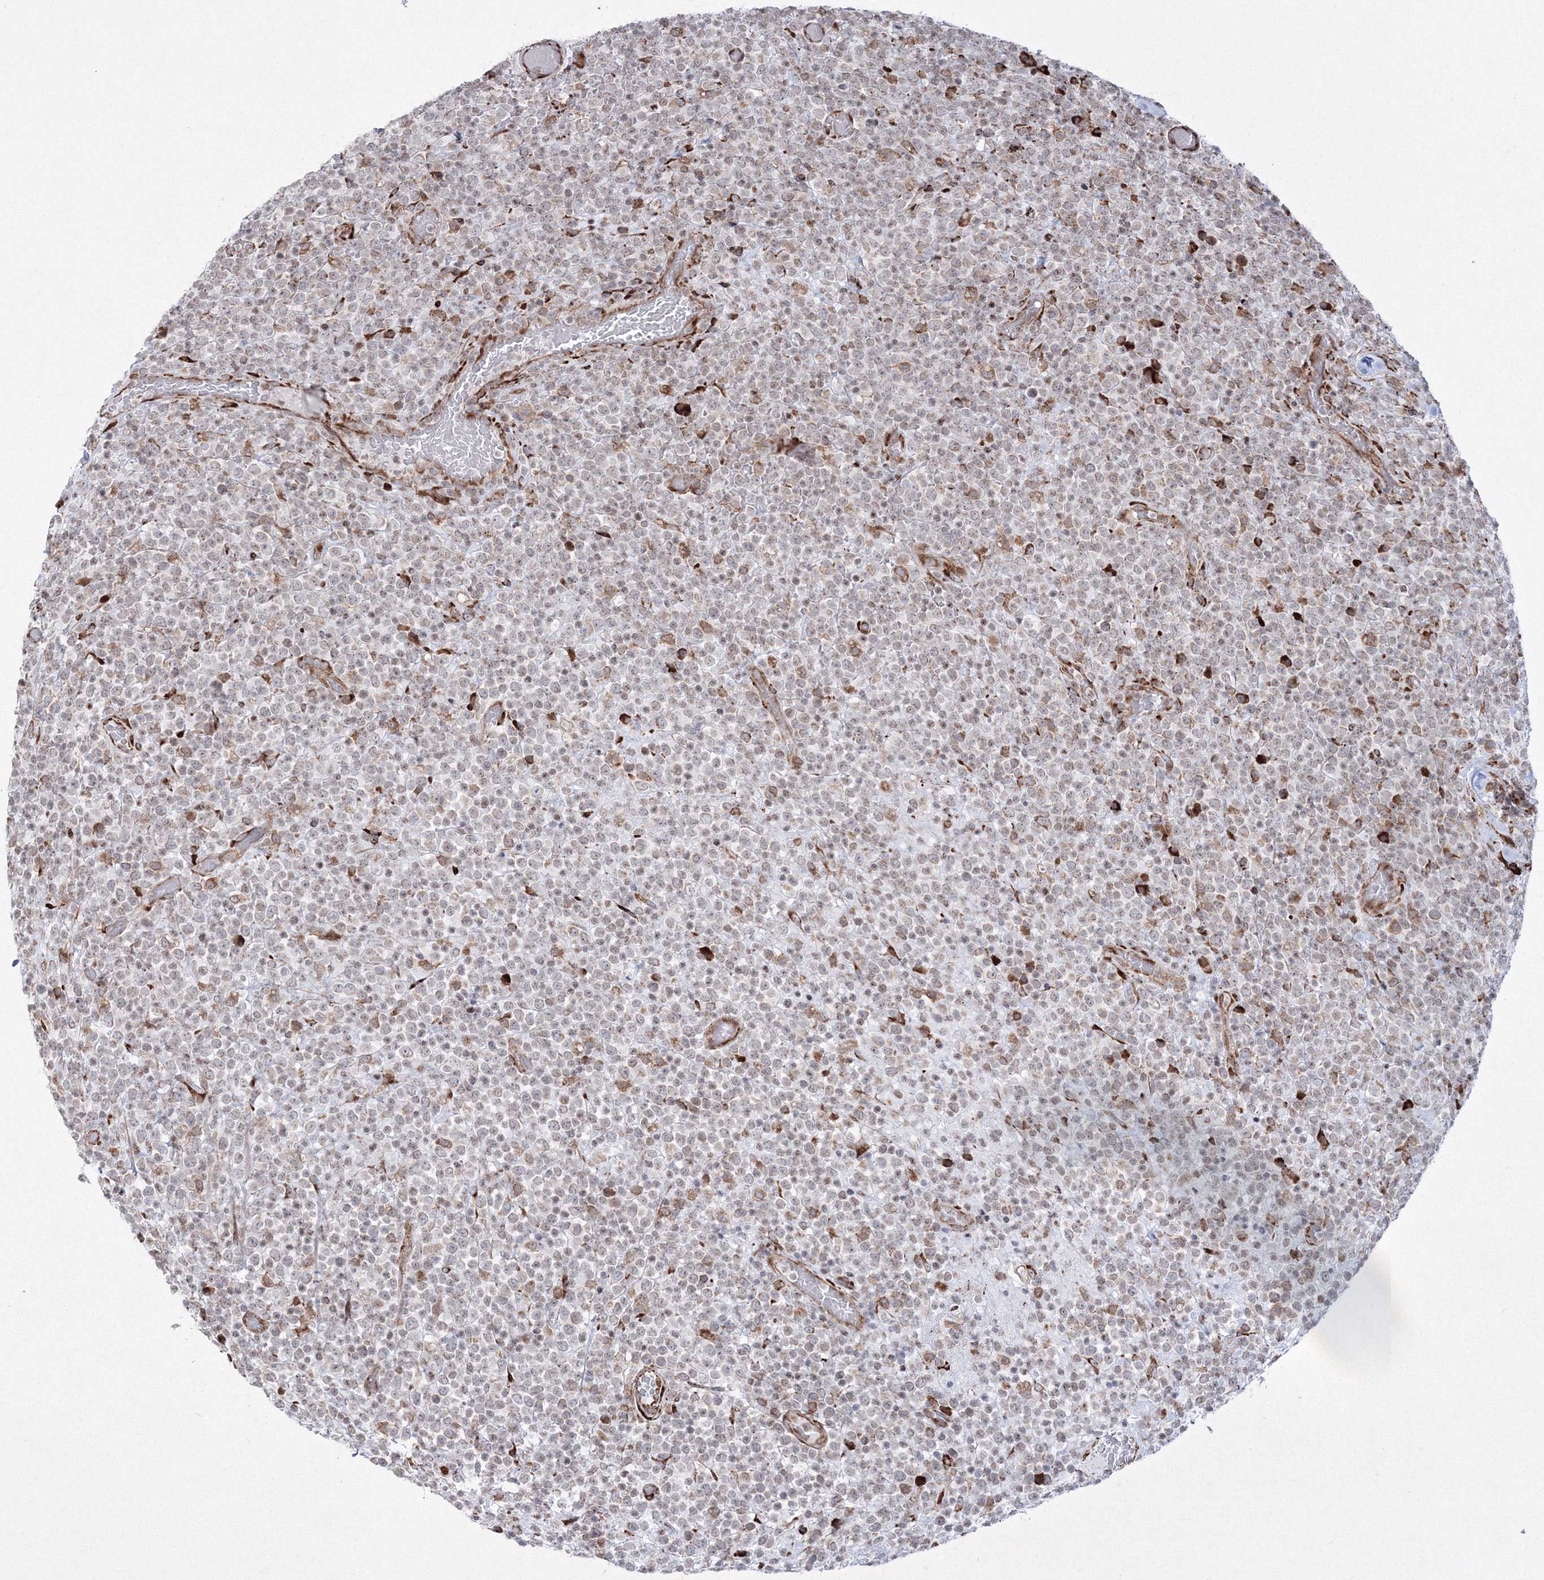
{"staining": {"intensity": "moderate", "quantity": "<25%", "location": "cytoplasmic/membranous"}, "tissue": "lymphoma", "cell_type": "Tumor cells", "image_type": "cancer", "snomed": [{"axis": "morphology", "description": "Malignant lymphoma, non-Hodgkin's type, High grade"}, {"axis": "topography", "description": "Colon"}], "caption": "A low amount of moderate cytoplasmic/membranous expression is seen in approximately <25% of tumor cells in high-grade malignant lymphoma, non-Hodgkin's type tissue. Using DAB (3,3'-diaminobenzidine) (brown) and hematoxylin (blue) stains, captured at high magnification using brightfield microscopy.", "gene": "EFCAB12", "patient": {"sex": "female", "age": 53}}